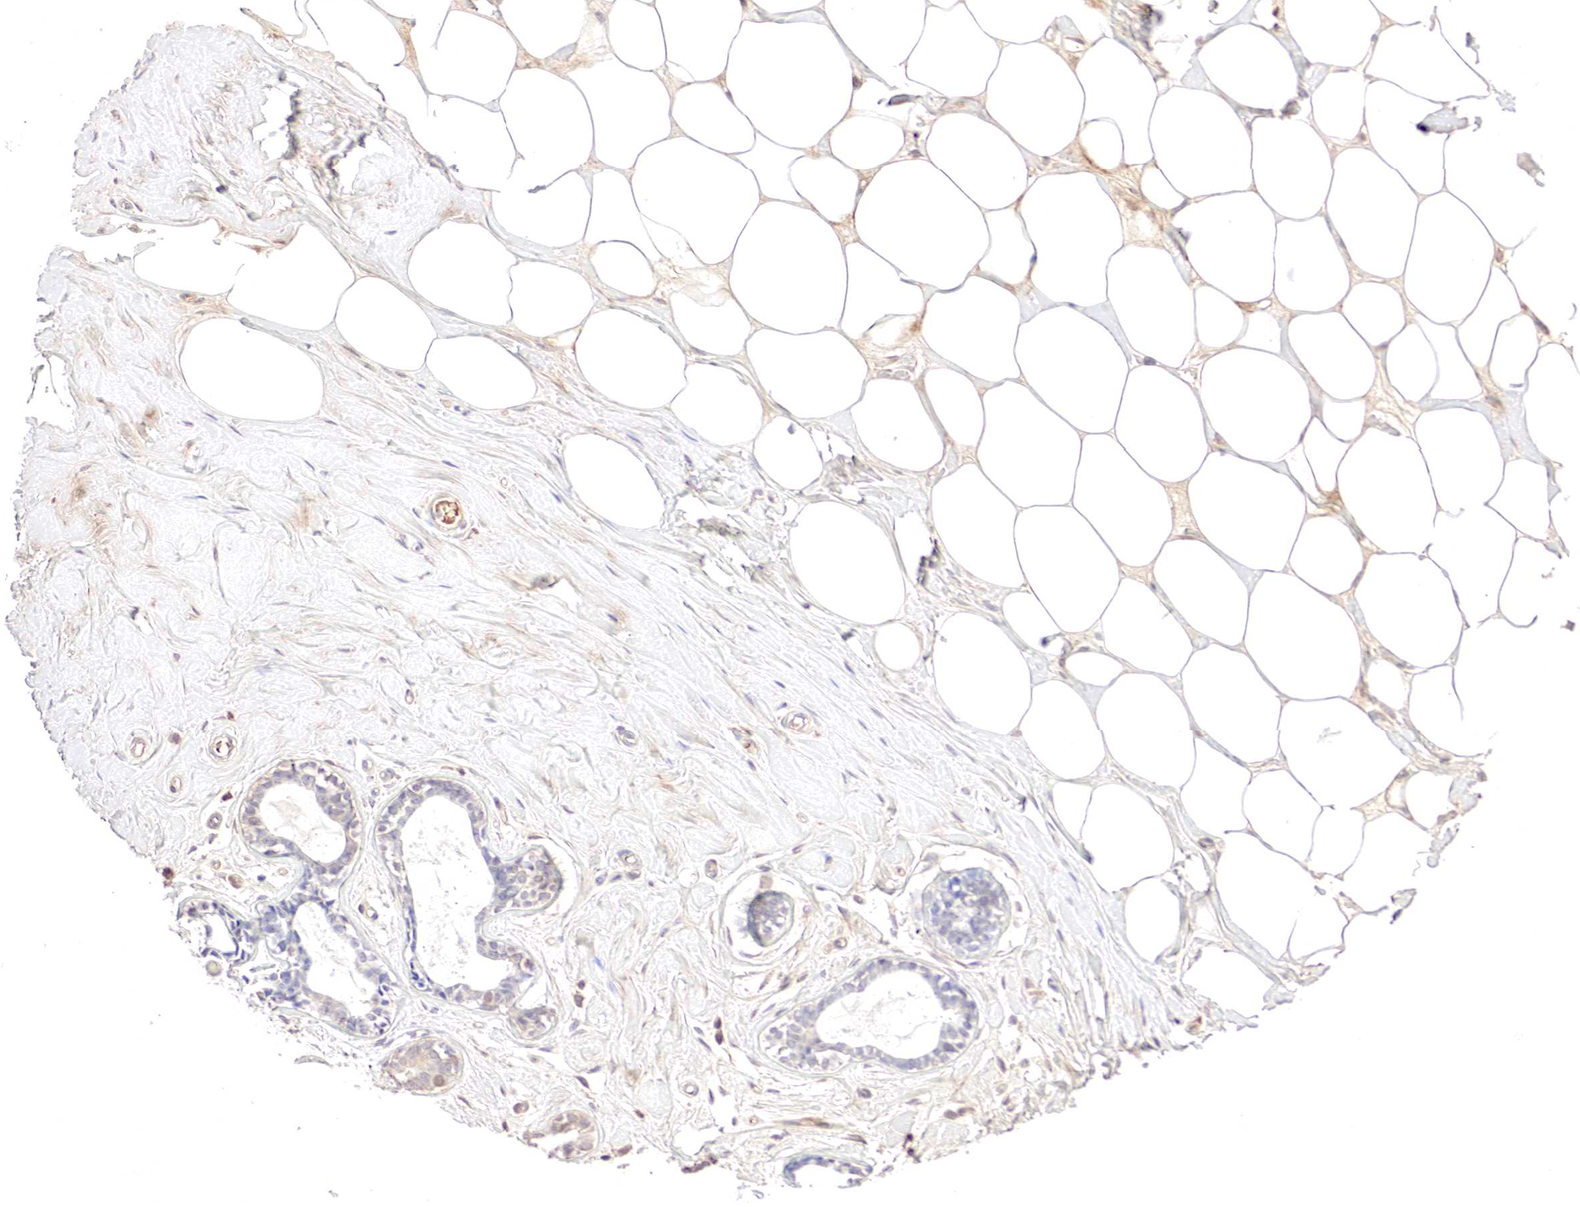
{"staining": {"intensity": "negative", "quantity": "none", "location": "none"}, "tissue": "adipose tissue", "cell_type": "Adipocytes", "image_type": "normal", "snomed": [{"axis": "morphology", "description": "Normal tissue, NOS"}, {"axis": "topography", "description": "Breast"}], "caption": "An image of adipose tissue stained for a protein reveals no brown staining in adipocytes.", "gene": "GATA1", "patient": {"sex": "female", "age": 44}}